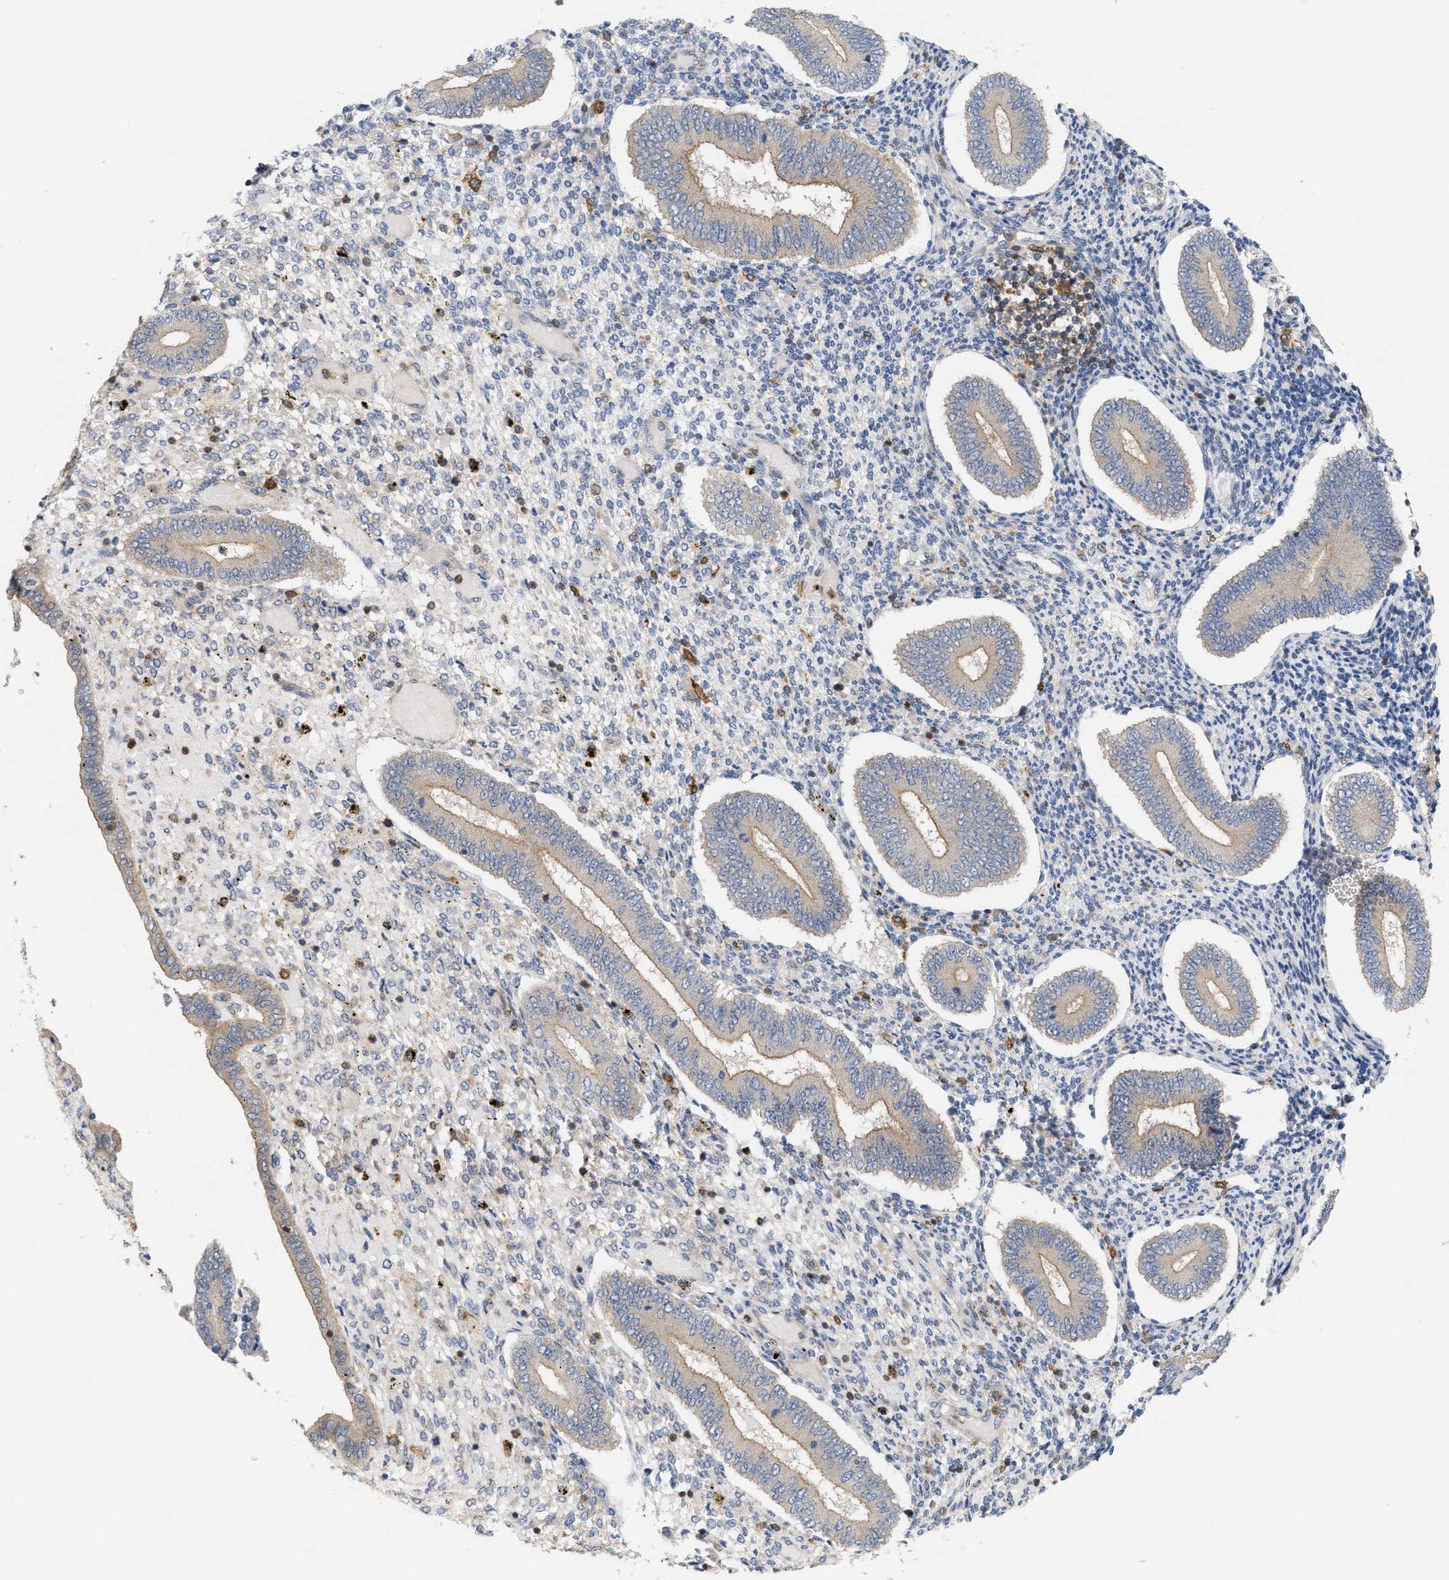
{"staining": {"intensity": "negative", "quantity": "none", "location": "none"}, "tissue": "endometrium", "cell_type": "Cells in endometrial stroma", "image_type": "normal", "snomed": [{"axis": "morphology", "description": "Normal tissue, NOS"}, {"axis": "topography", "description": "Endometrium"}], "caption": "The image demonstrates no significant staining in cells in endometrial stroma of endometrium.", "gene": "DBNL", "patient": {"sex": "female", "age": 42}}